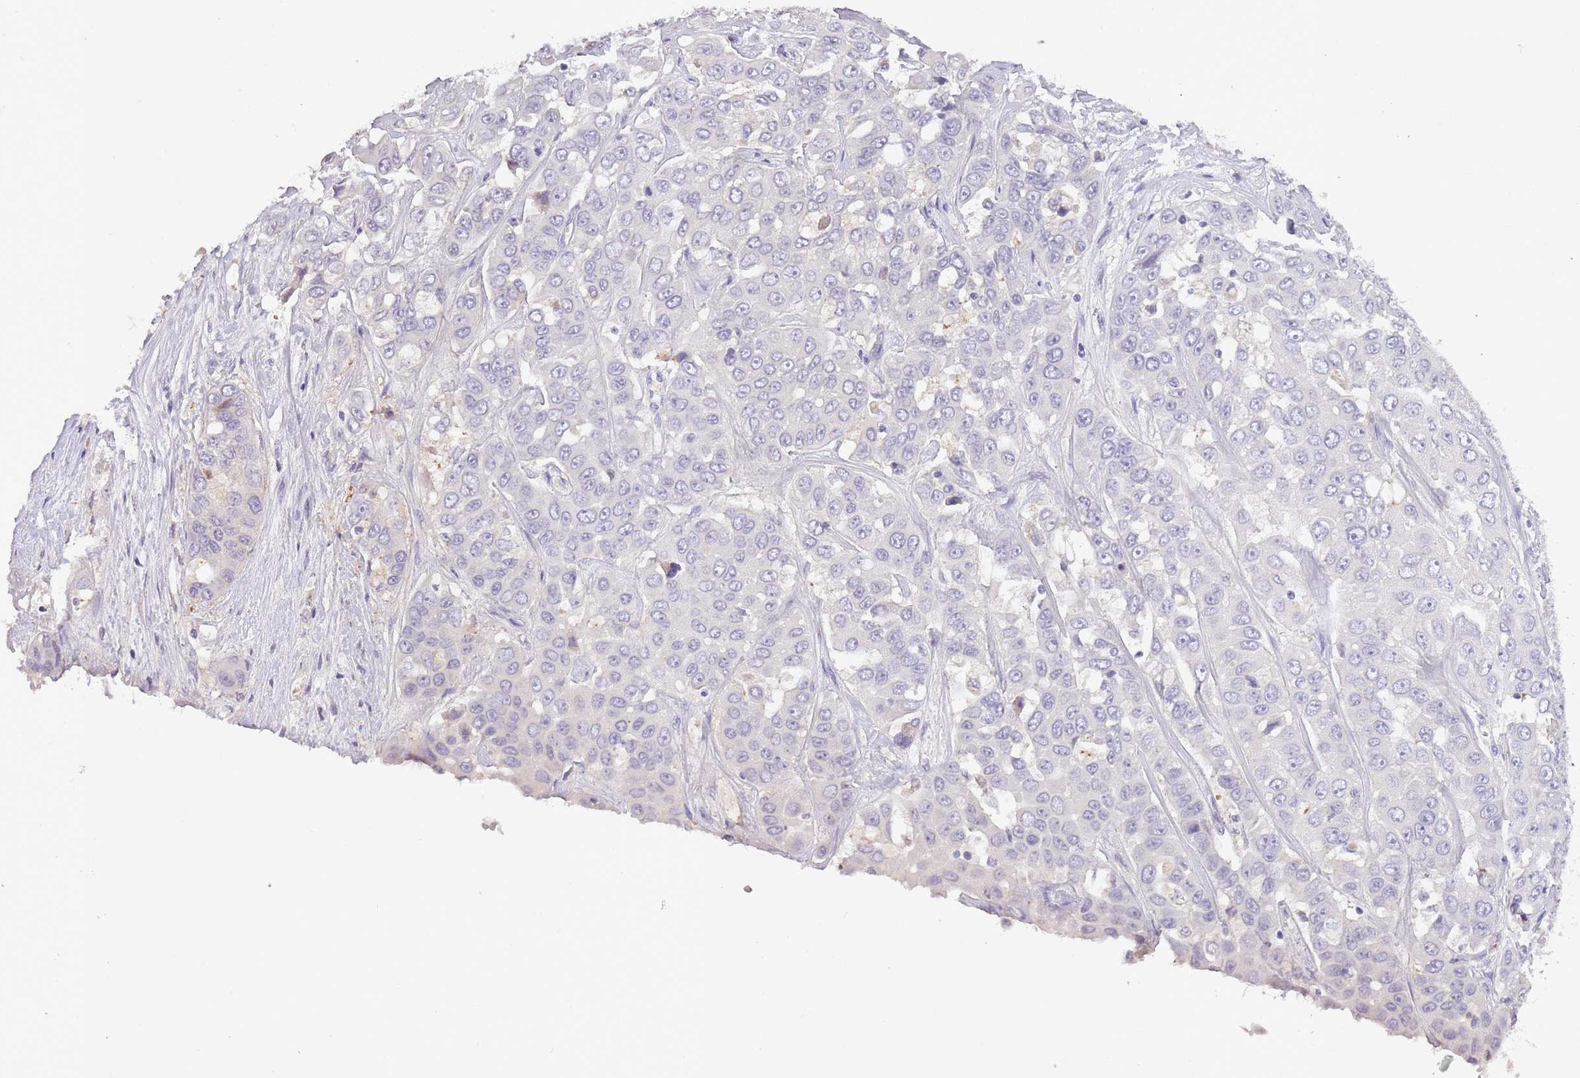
{"staining": {"intensity": "negative", "quantity": "none", "location": "none"}, "tissue": "liver cancer", "cell_type": "Tumor cells", "image_type": "cancer", "snomed": [{"axis": "morphology", "description": "Cholangiocarcinoma"}, {"axis": "topography", "description": "Liver"}], "caption": "The immunohistochemistry histopathology image has no significant positivity in tumor cells of liver cancer tissue.", "gene": "ZNF658", "patient": {"sex": "female", "age": 52}}